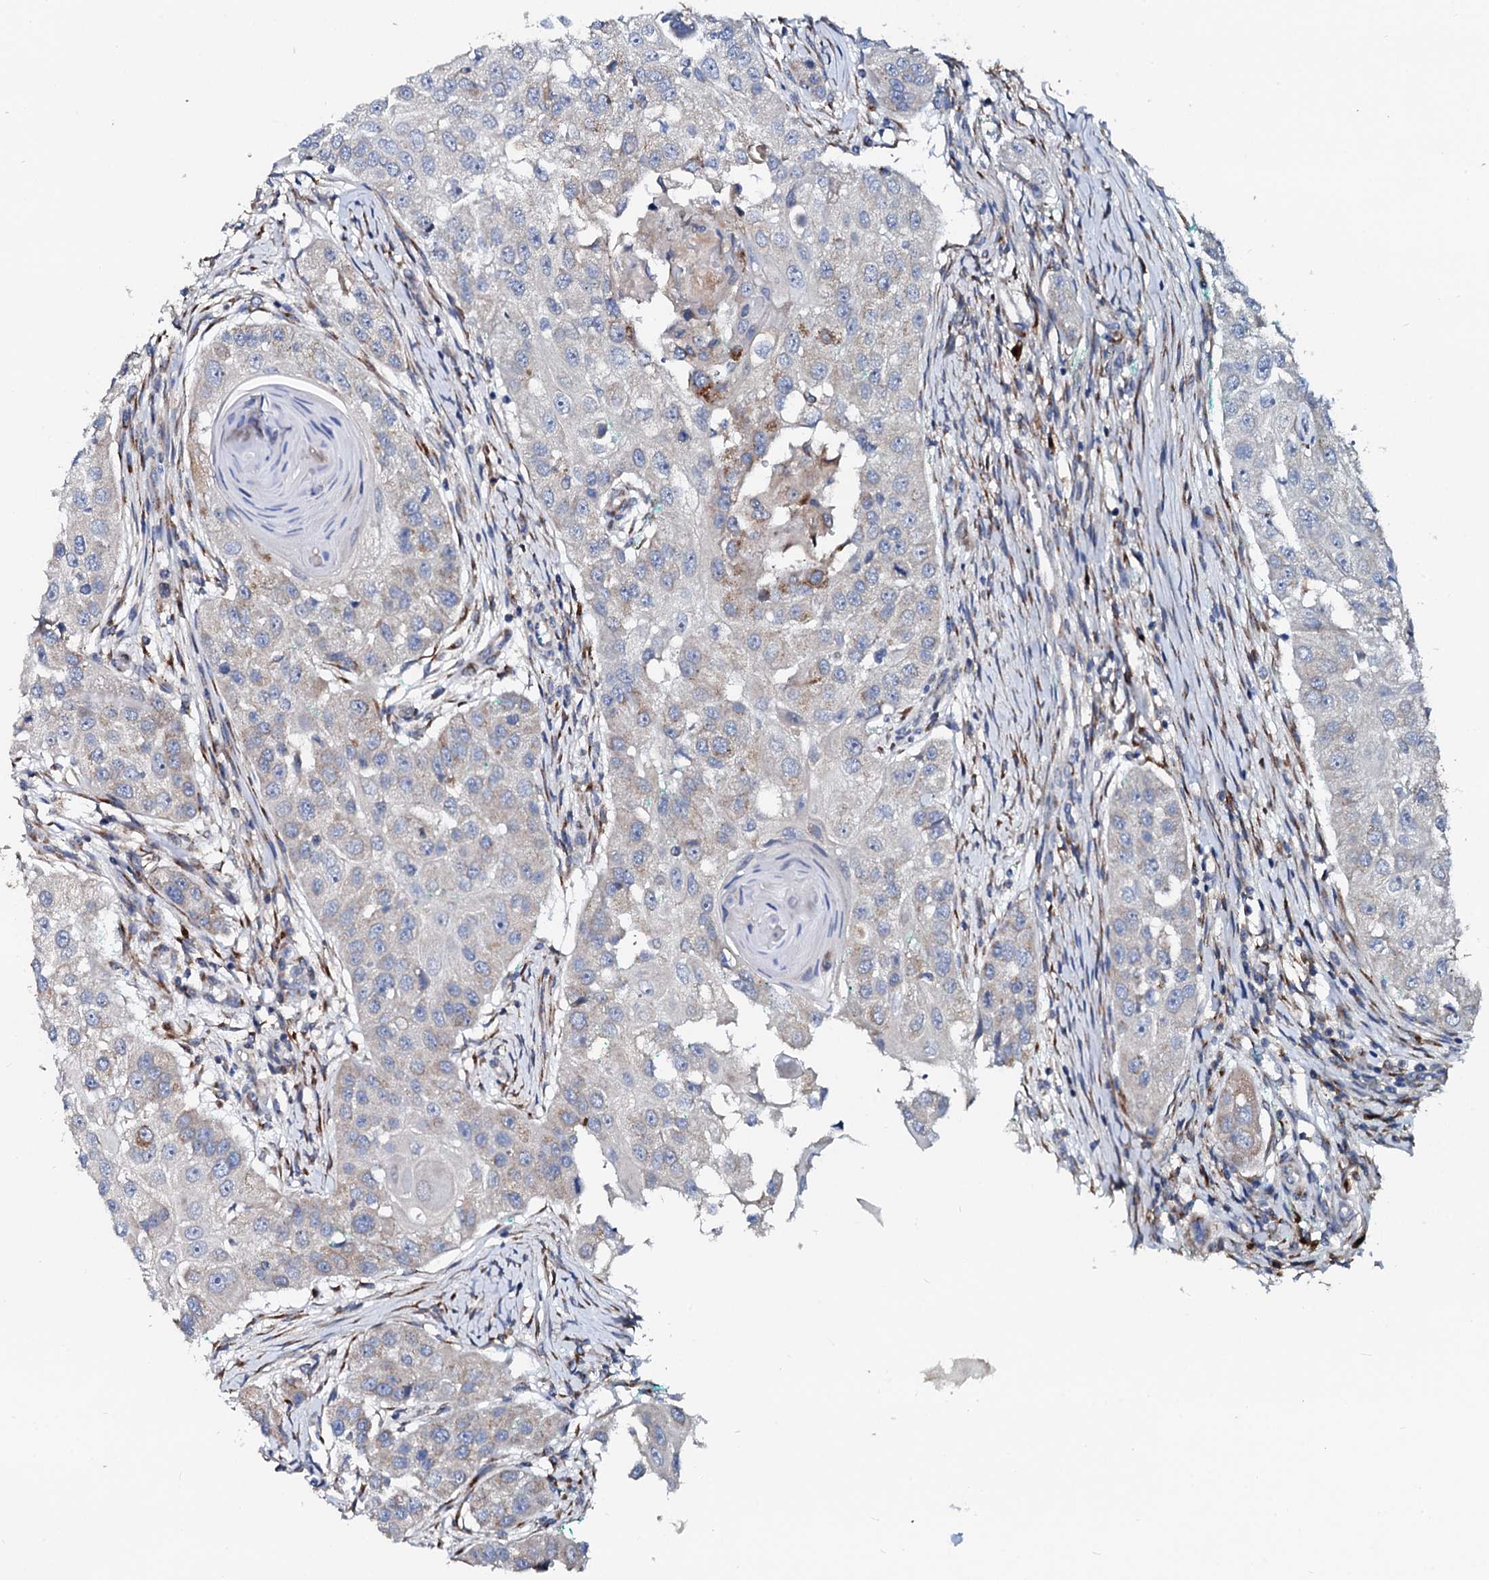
{"staining": {"intensity": "weak", "quantity": "<25%", "location": "cytoplasmic/membranous"}, "tissue": "head and neck cancer", "cell_type": "Tumor cells", "image_type": "cancer", "snomed": [{"axis": "morphology", "description": "Normal tissue, NOS"}, {"axis": "morphology", "description": "Squamous cell carcinoma, NOS"}, {"axis": "topography", "description": "Skeletal muscle"}, {"axis": "topography", "description": "Head-Neck"}], "caption": "A micrograph of human squamous cell carcinoma (head and neck) is negative for staining in tumor cells.", "gene": "LMAN1", "patient": {"sex": "male", "age": 51}}